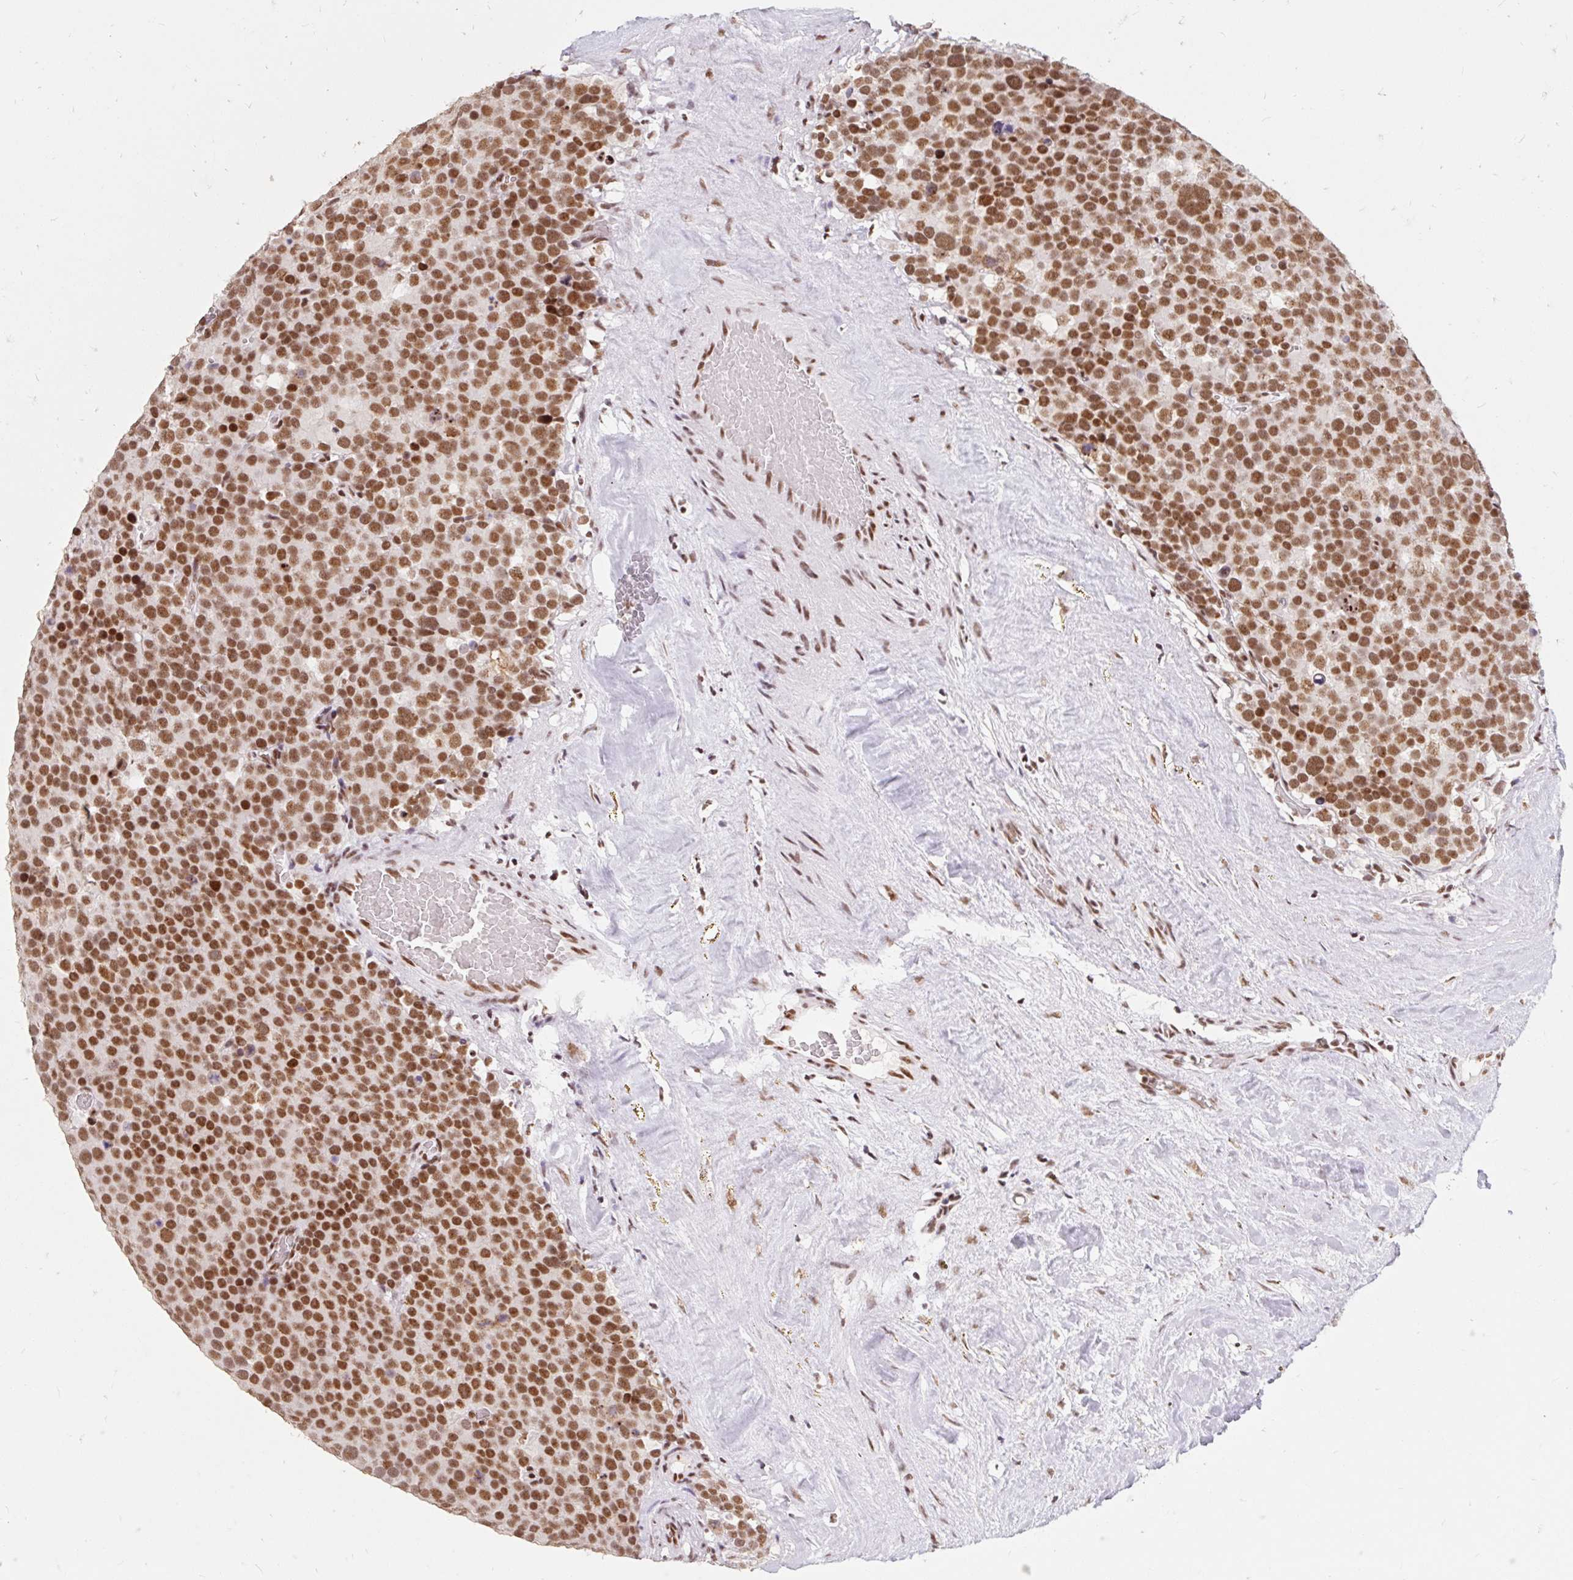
{"staining": {"intensity": "moderate", "quantity": ">75%", "location": "nuclear"}, "tissue": "testis cancer", "cell_type": "Tumor cells", "image_type": "cancer", "snomed": [{"axis": "morphology", "description": "Seminoma, NOS"}, {"axis": "topography", "description": "Testis"}], "caption": "Seminoma (testis) tissue displays moderate nuclear positivity in approximately >75% of tumor cells, visualized by immunohistochemistry. (IHC, brightfield microscopy, high magnification).", "gene": "SRSF10", "patient": {"sex": "male", "age": 71}}